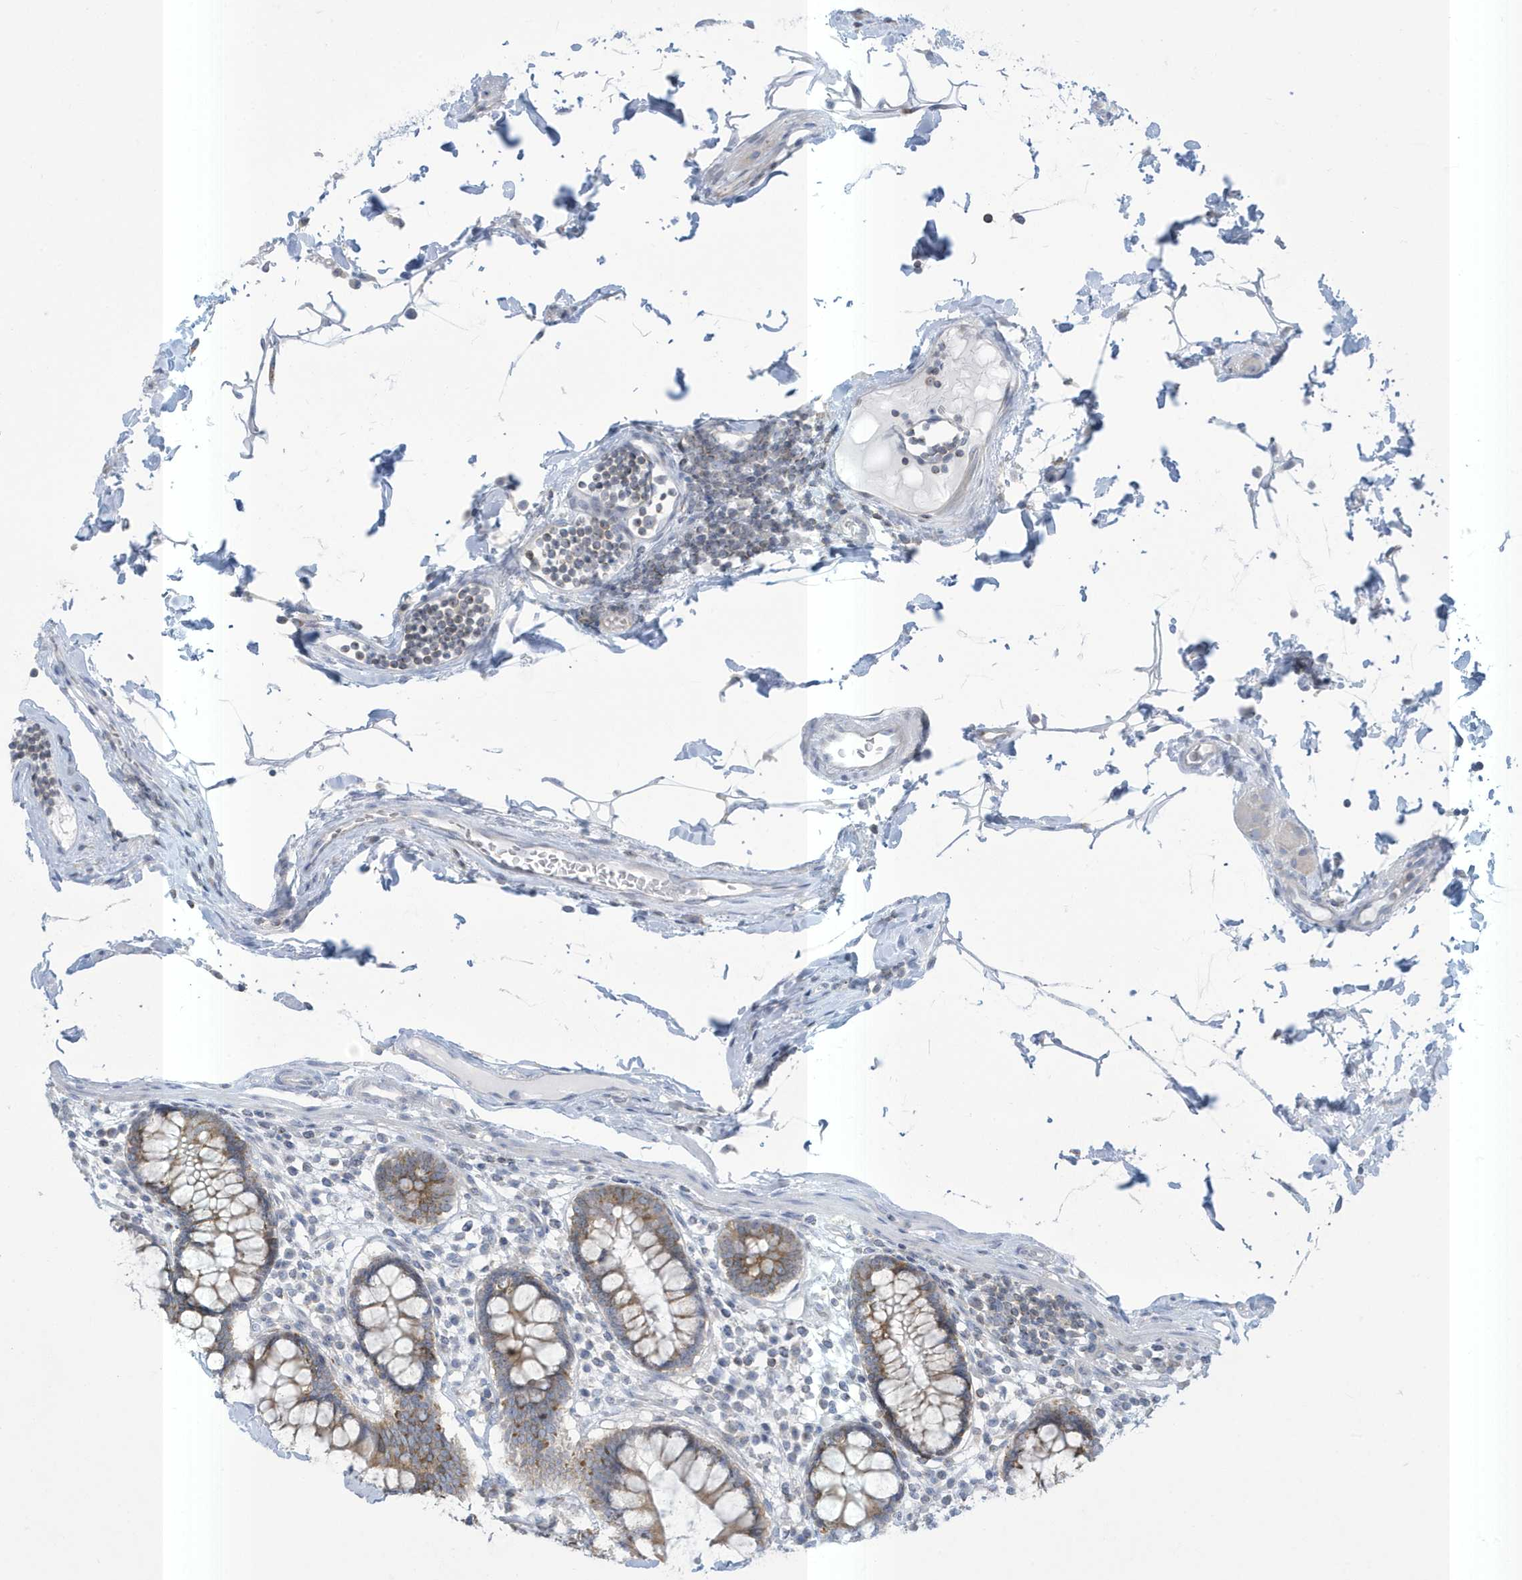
{"staining": {"intensity": "negative", "quantity": "none", "location": "none"}, "tissue": "colon", "cell_type": "Endothelial cells", "image_type": "normal", "snomed": [{"axis": "morphology", "description": "Normal tissue, NOS"}, {"axis": "topography", "description": "Colon"}], "caption": "High power microscopy photomicrograph of an immunohistochemistry image of normal colon, revealing no significant positivity in endothelial cells. (Stains: DAB (3,3'-diaminobenzidine) immunohistochemistry with hematoxylin counter stain, Microscopy: brightfield microscopy at high magnification).", "gene": "SLAMF9", "patient": {"sex": "female", "age": 79}}